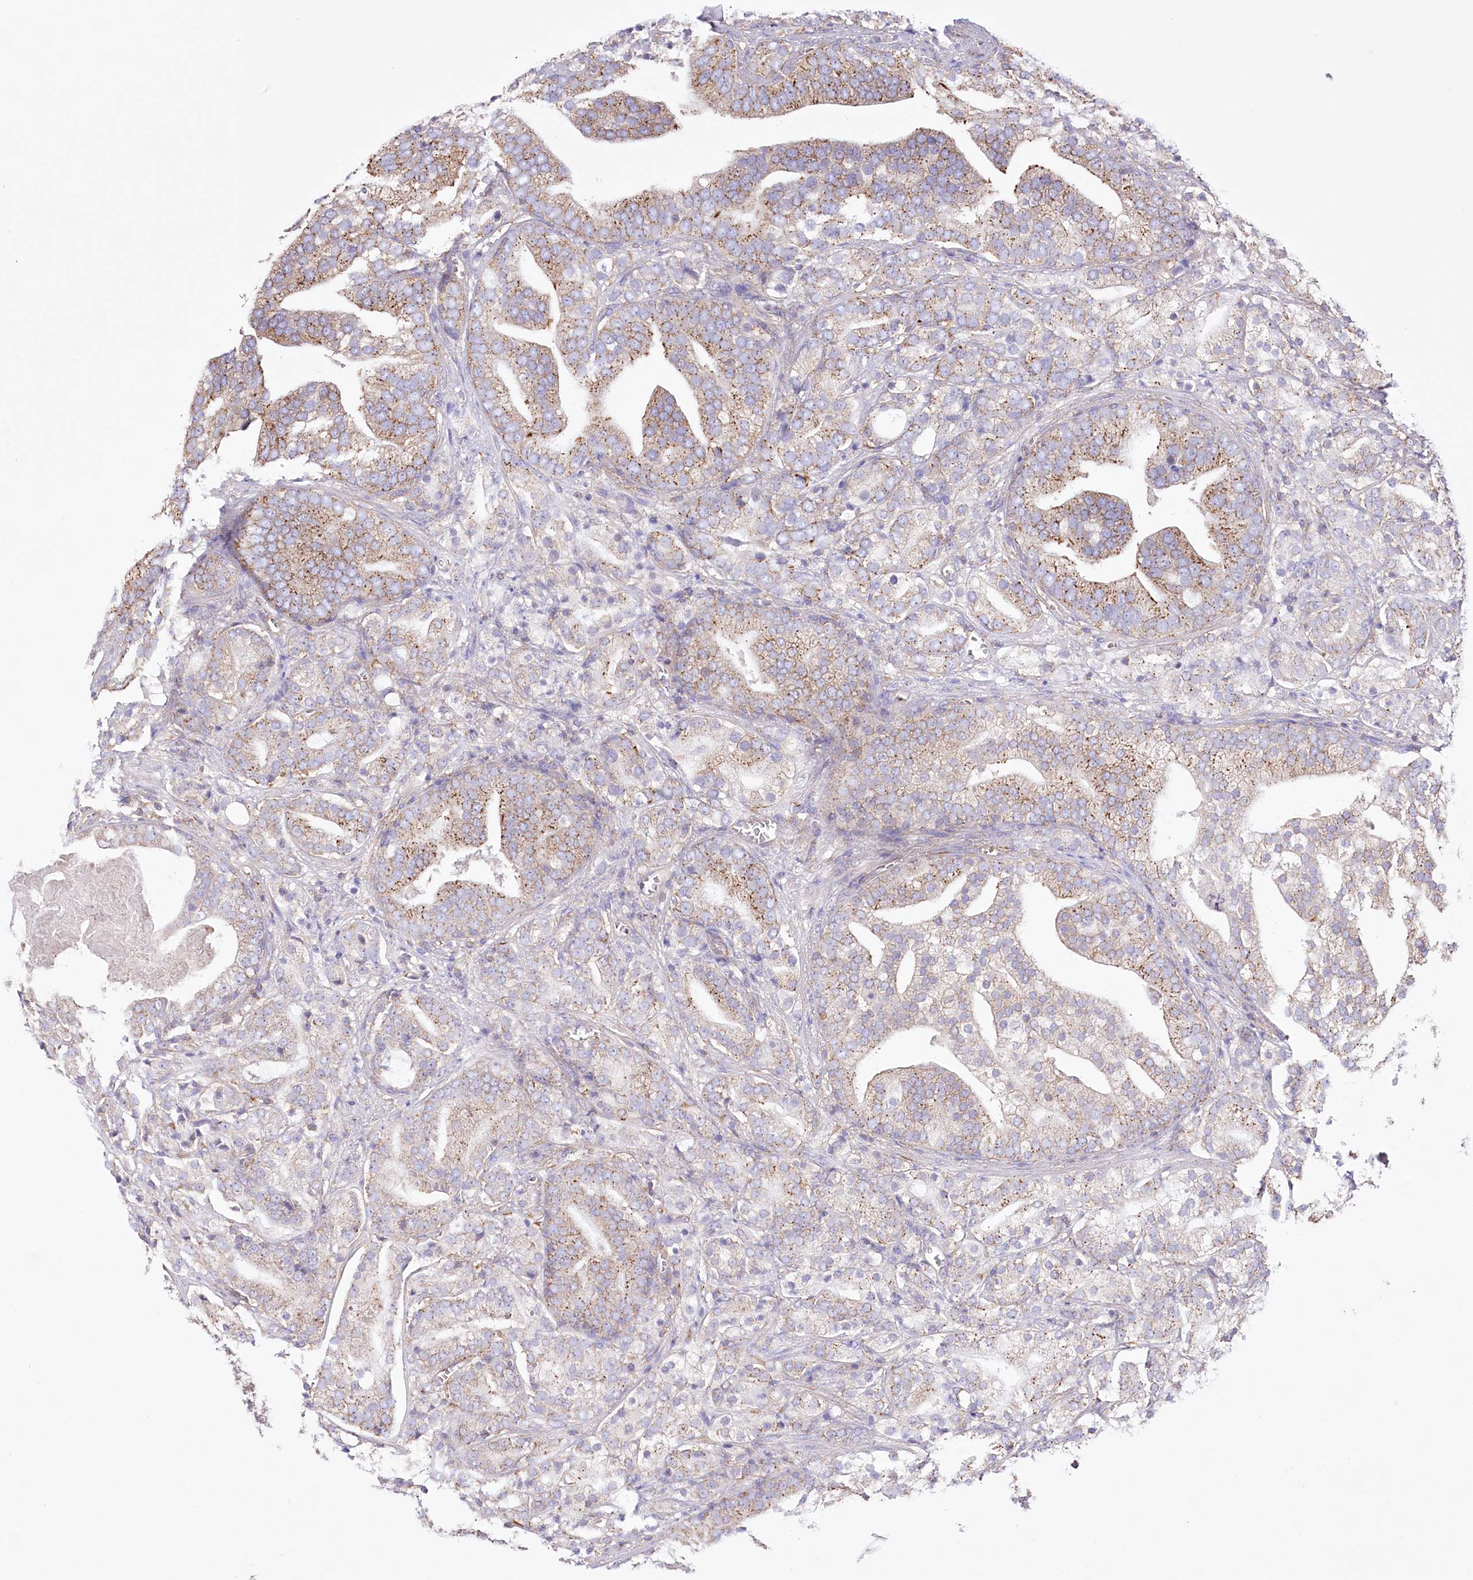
{"staining": {"intensity": "moderate", "quantity": "25%-75%", "location": "cytoplasmic/membranous"}, "tissue": "prostate cancer", "cell_type": "Tumor cells", "image_type": "cancer", "snomed": [{"axis": "morphology", "description": "Adenocarcinoma, High grade"}, {"axis": "topography", "description": "Prostate"}], "caption": "Immunohistochemical staining of prostate cancer reveals medium levels of moderate cytoplasmic/membranous protein staining in approximately 25%-75% of tumor cells.", "gene": "FAM216A", "patient": {"sex": "male", "age": 57}}